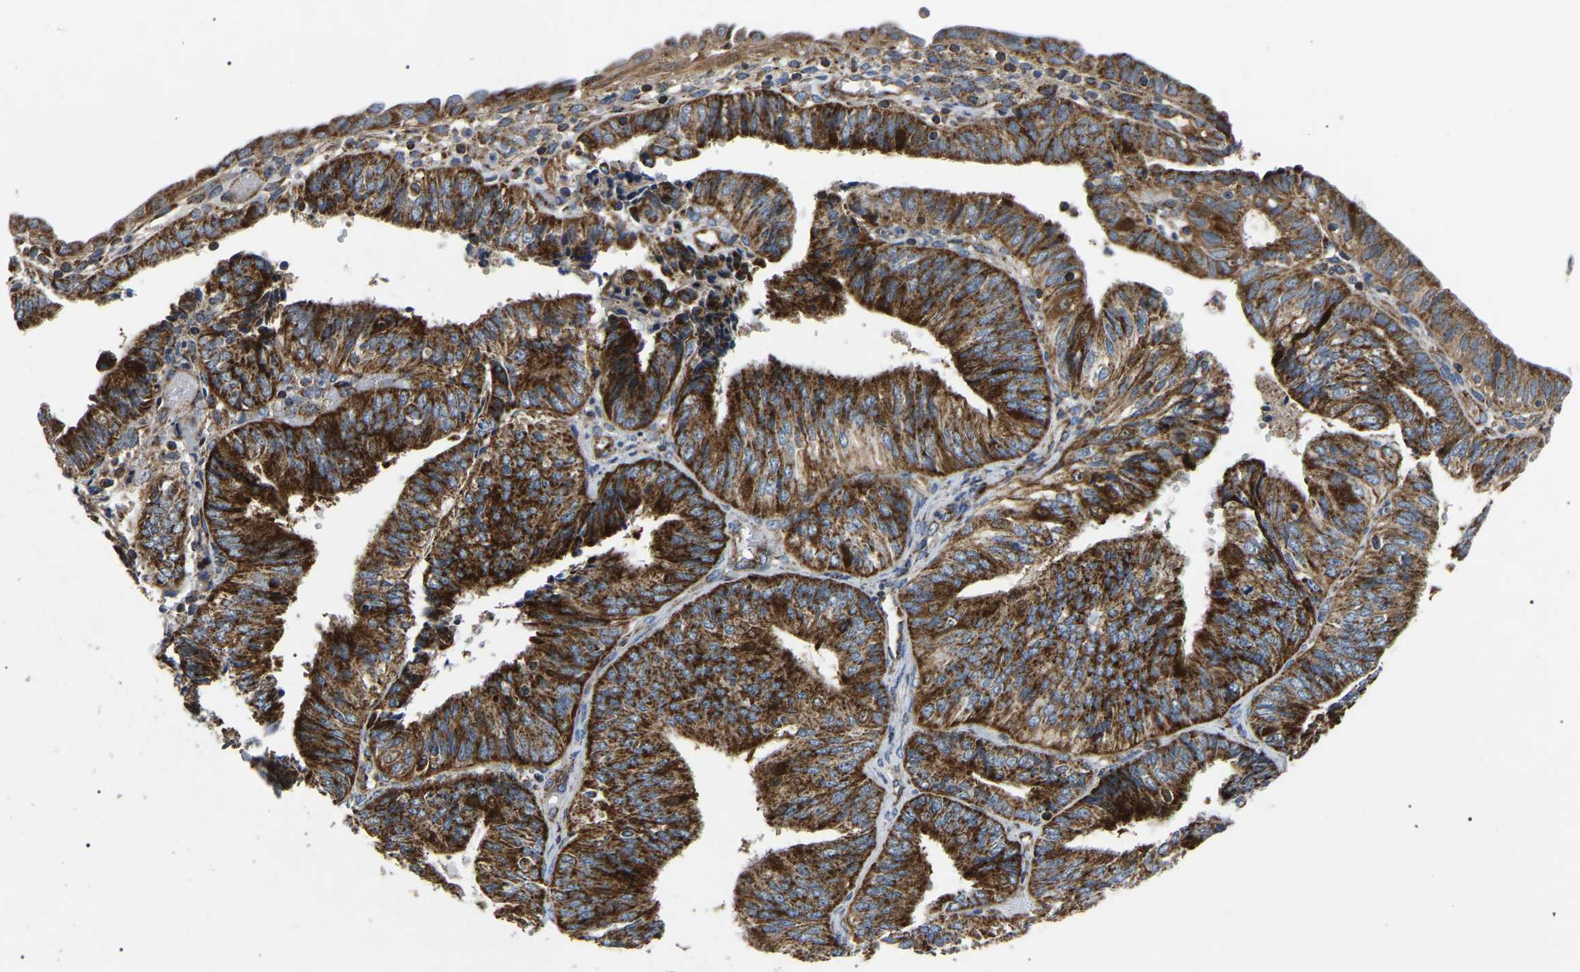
{"staining": {"intensity": "strong", "quantity": ">75%", "location": "cytoplasmic/membranous"}, "tissue": "endometrial cancer", "cell_type": "Tumor cells", "image_type": "cancer", "snomed": [{"axis": "morphology", "description": "Adenocarcinoma, NOS"}, {"axis": "topography", "description": "Endometrium"}], "caption": "Strong cytoplasmic/membranous positivity for a protein is identified in approximately >75% of tumor cells of endometrial adenocarcinoma using immunohistochemistry.", "gene": "PPM1E", "patient": {"sex": "female", "age": 58}}